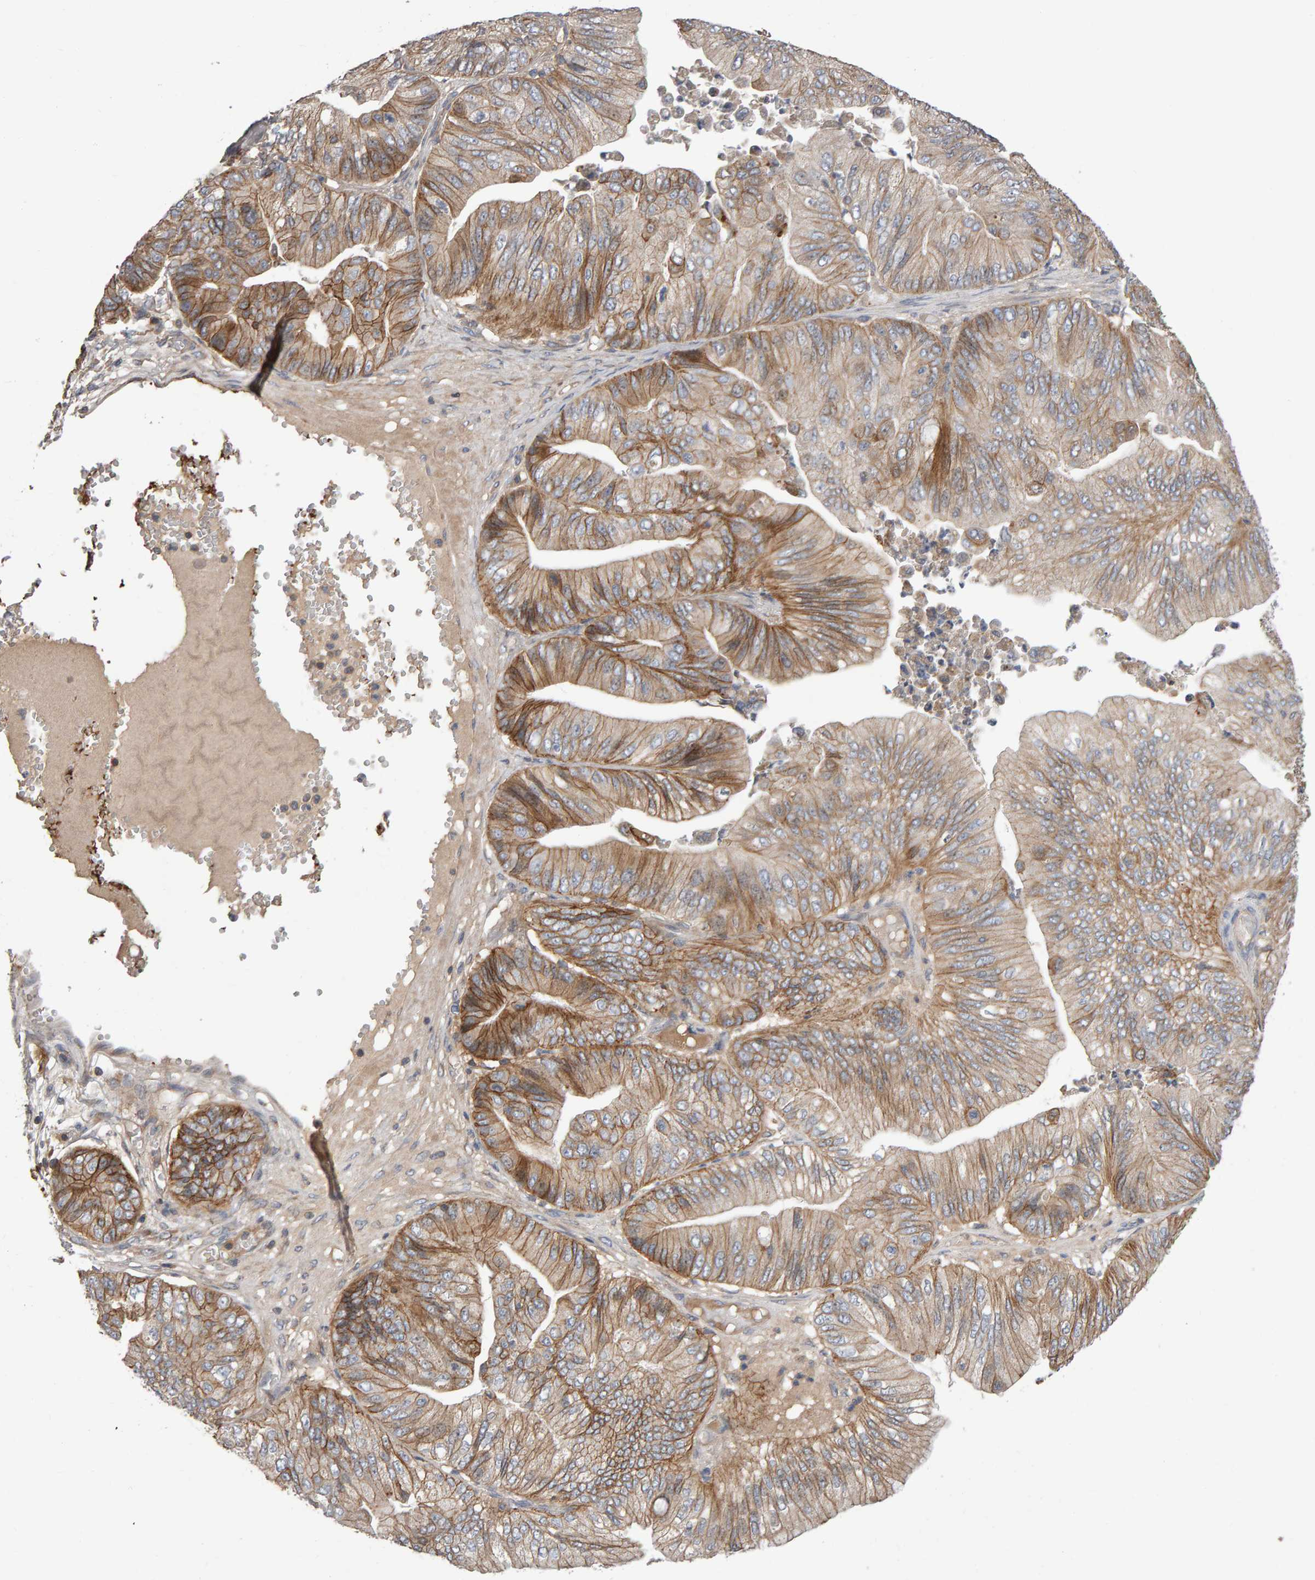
{"staining": {"intensity": "moderate", "quantity": ">75%", "location": "cytoplasmic/membranous"}, "tissue": "ovarian cancer", "cell_type": "Tumor cells", "image_type": "cancer", "snomed": [{"axis": "morphology", "description": "Cystadenocarcinoma, mucinous, NOS"}, {"axis": "topography", "description": "Ovary"}], "caption": "Brown immunohistochemical staining in ovarian cancer reveals moderate cytoplasmic/membranous positivity in about >75% of tumor cells. (DAB (3,3'-diaminobenzidine) IHC with brightfield microscopy, high magnification).", "gene": "PGS1", "patient": {"sex": "female", "age": 61}}